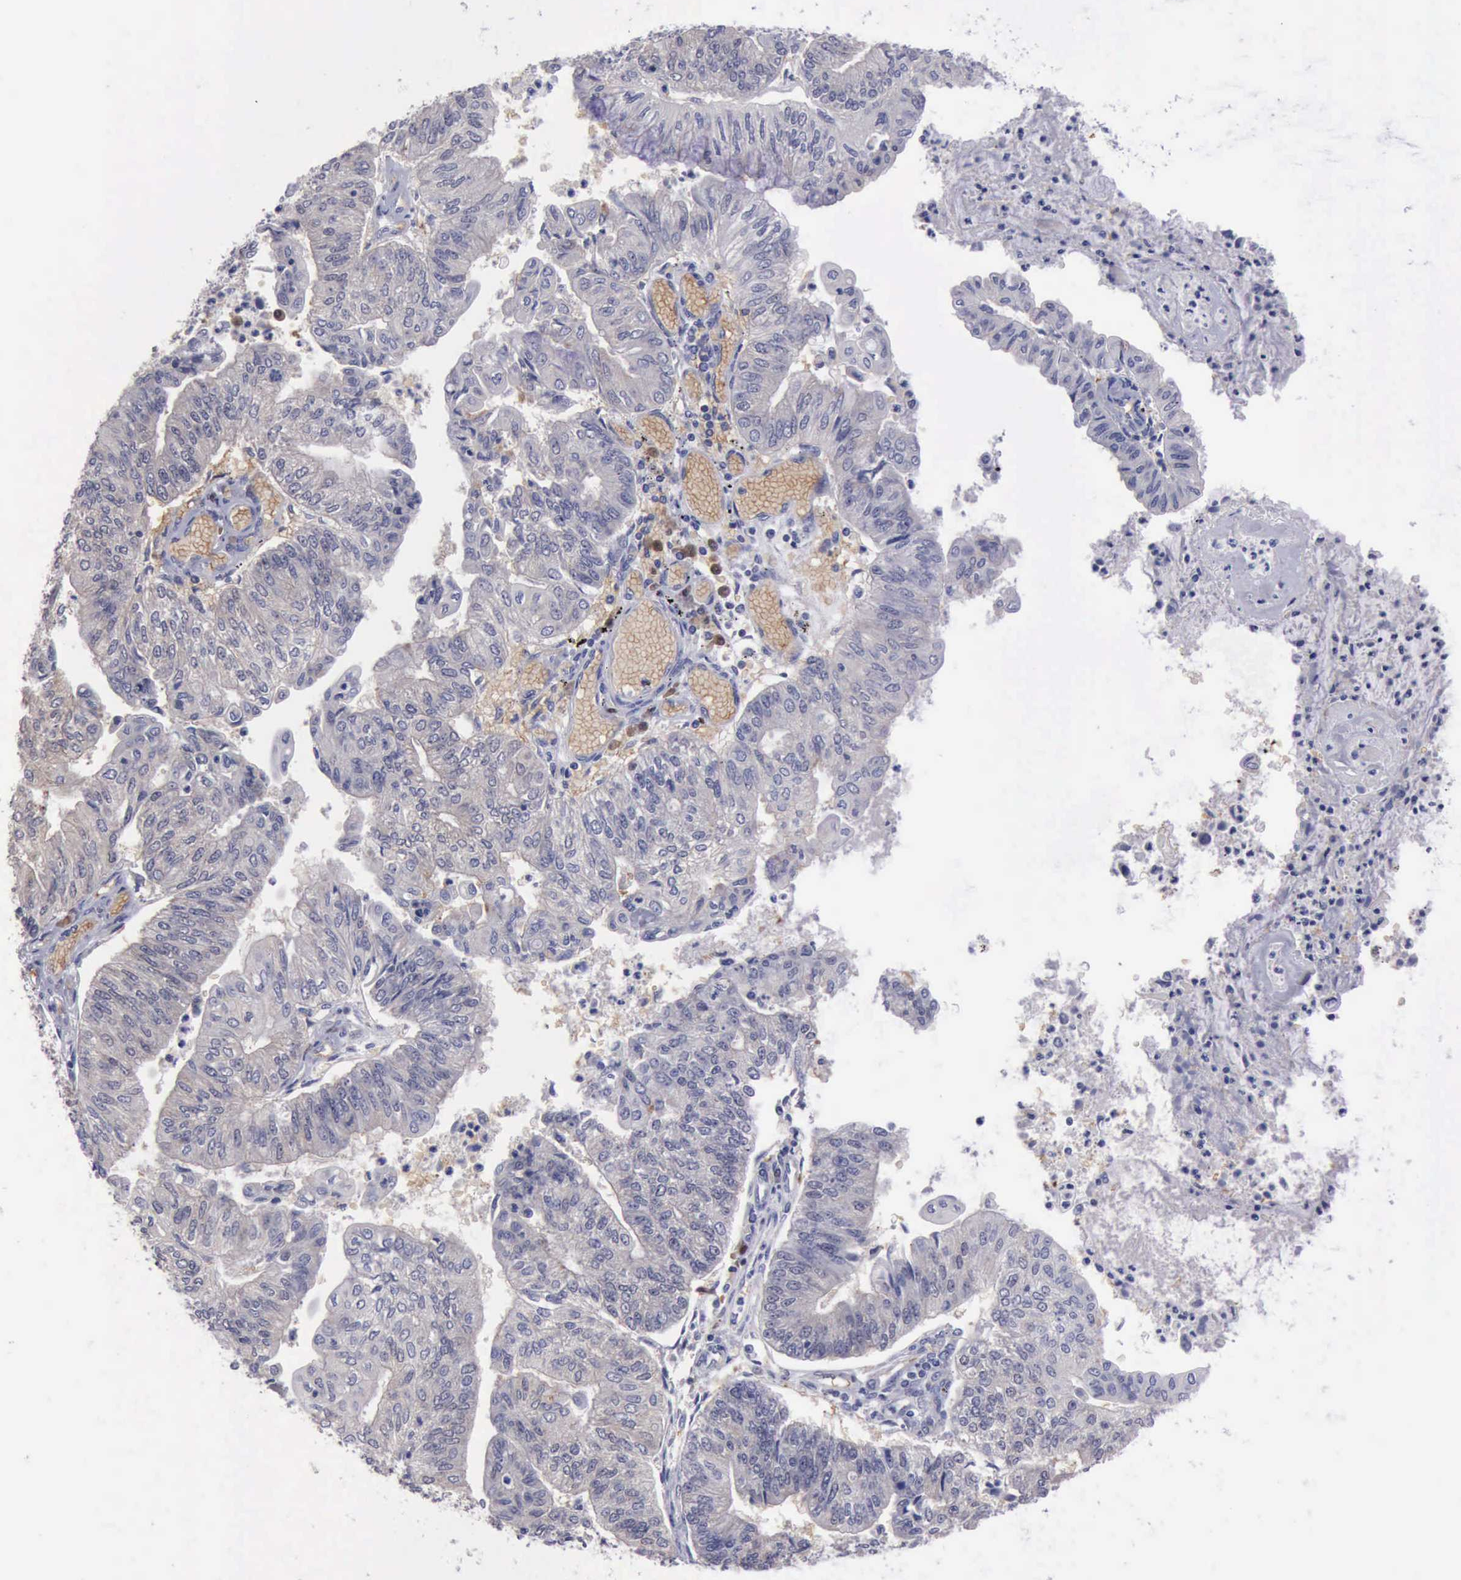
{"staining": {"intensity": "negative", "quantity": "none", "location": "none"}, "tissue": "endometrial cancer", "cell_type": "Tumor cells", "image_type": "cancer", "snomed": [{"axis": "morphology", "description": "Adenocarcinoma, NOS"}, {"axis": "topography", "description": "Endometrium"}], "caption": "This is an IHC histopathology image of human endometrial cancer (adenocarcinoma). There is no expression in tumor cells.", "gene": "CEP128", "patient": {"sex": "female", "age": 59}}